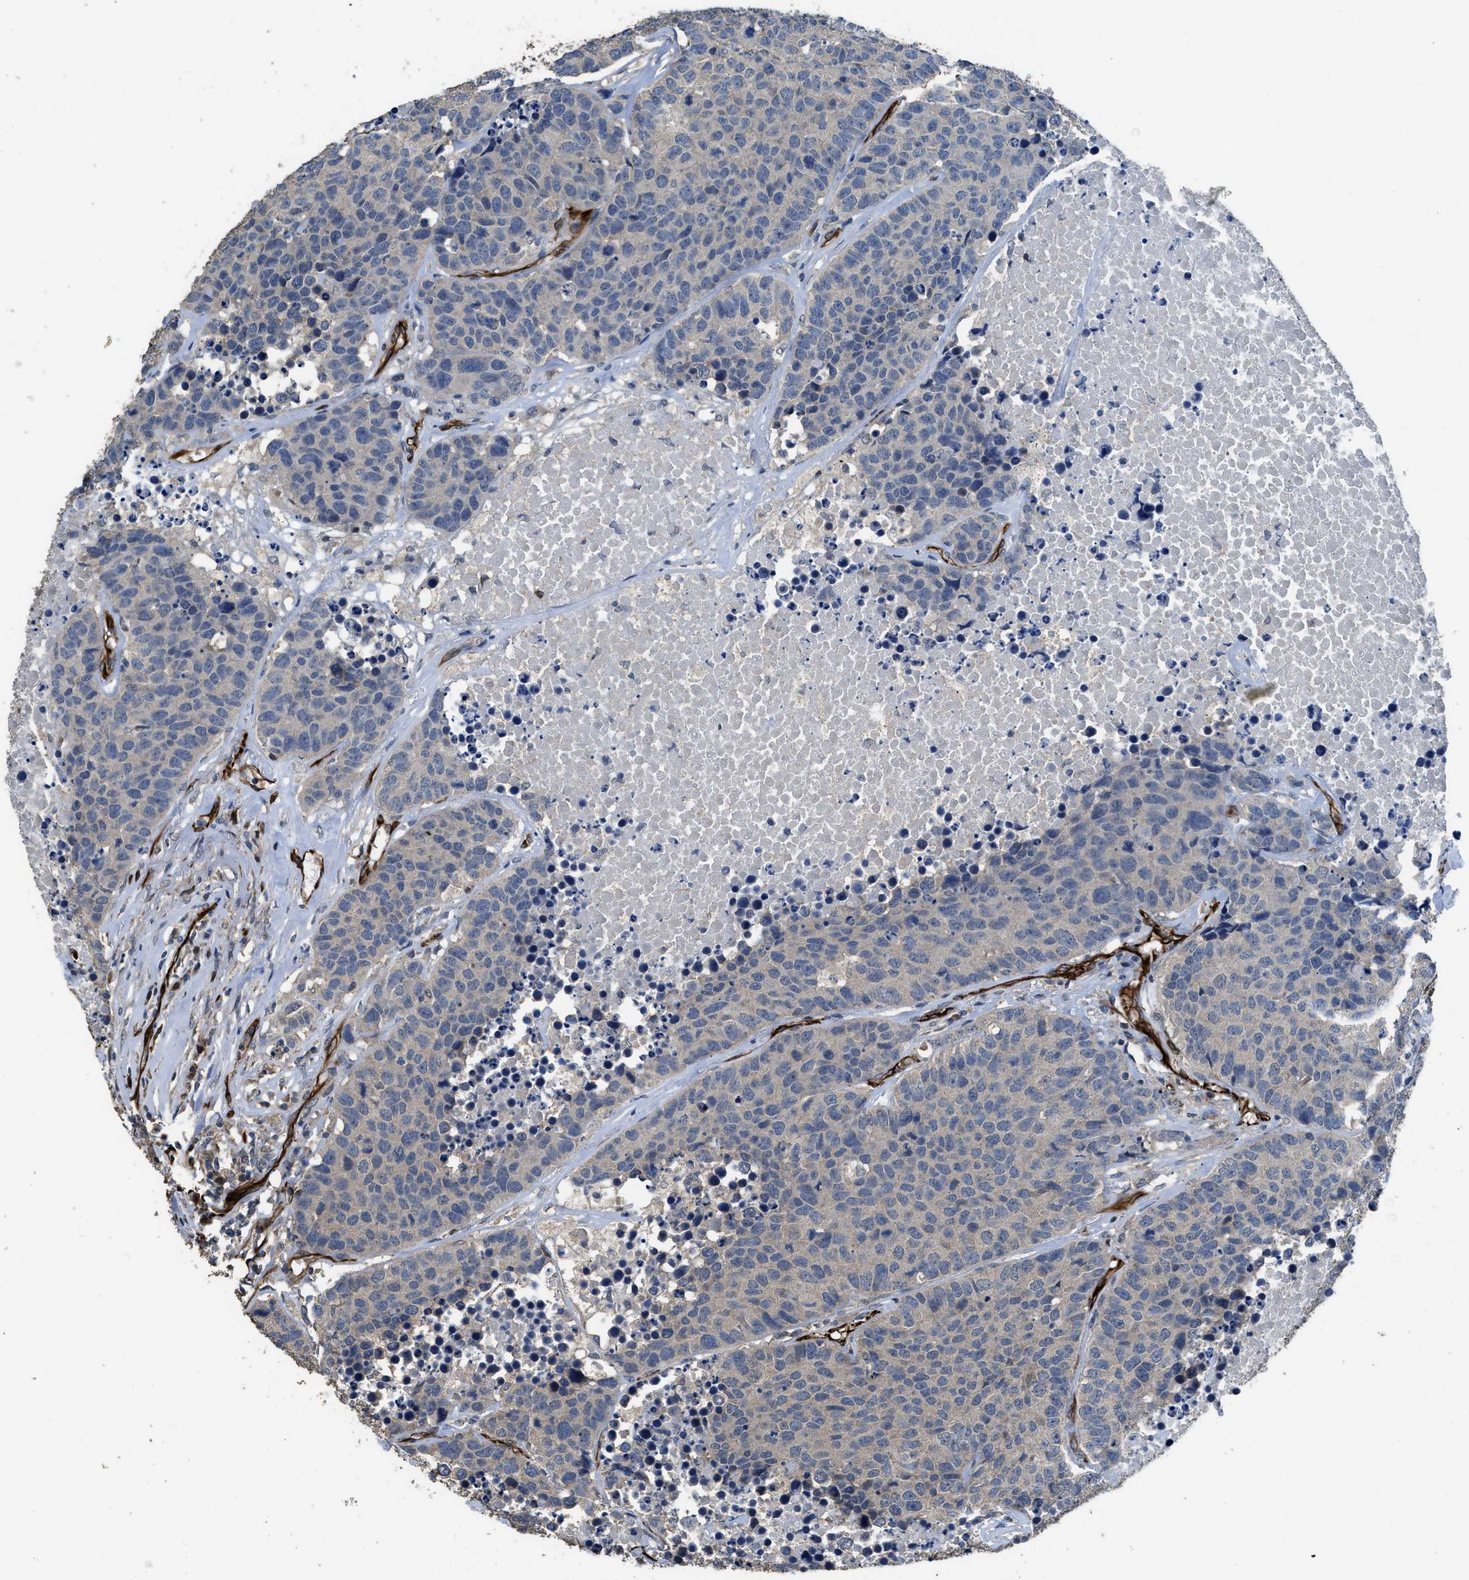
{"staining": {"intensity": "weak", "quantity": "25%-75%", "location": "cytoplasmic/membranous"}, "tissue": "carcinoid", "cell_type": "Tumor cells", "image_type": "cancer", "snomed": [{"axis": "morphology", "description": "Carcinoid, malignant, NOS"}, {"axis": "topography", "description": "Lung"}], "caption": "Approximately 25%-75% of tumor cells in human malignant carcinoid reveal weak cytoplasmic/membranous protein staining as visualized by brown immunohistochemical staining.", "gene": "SYNM", "patient": {"sex": "male", "age": 60}}